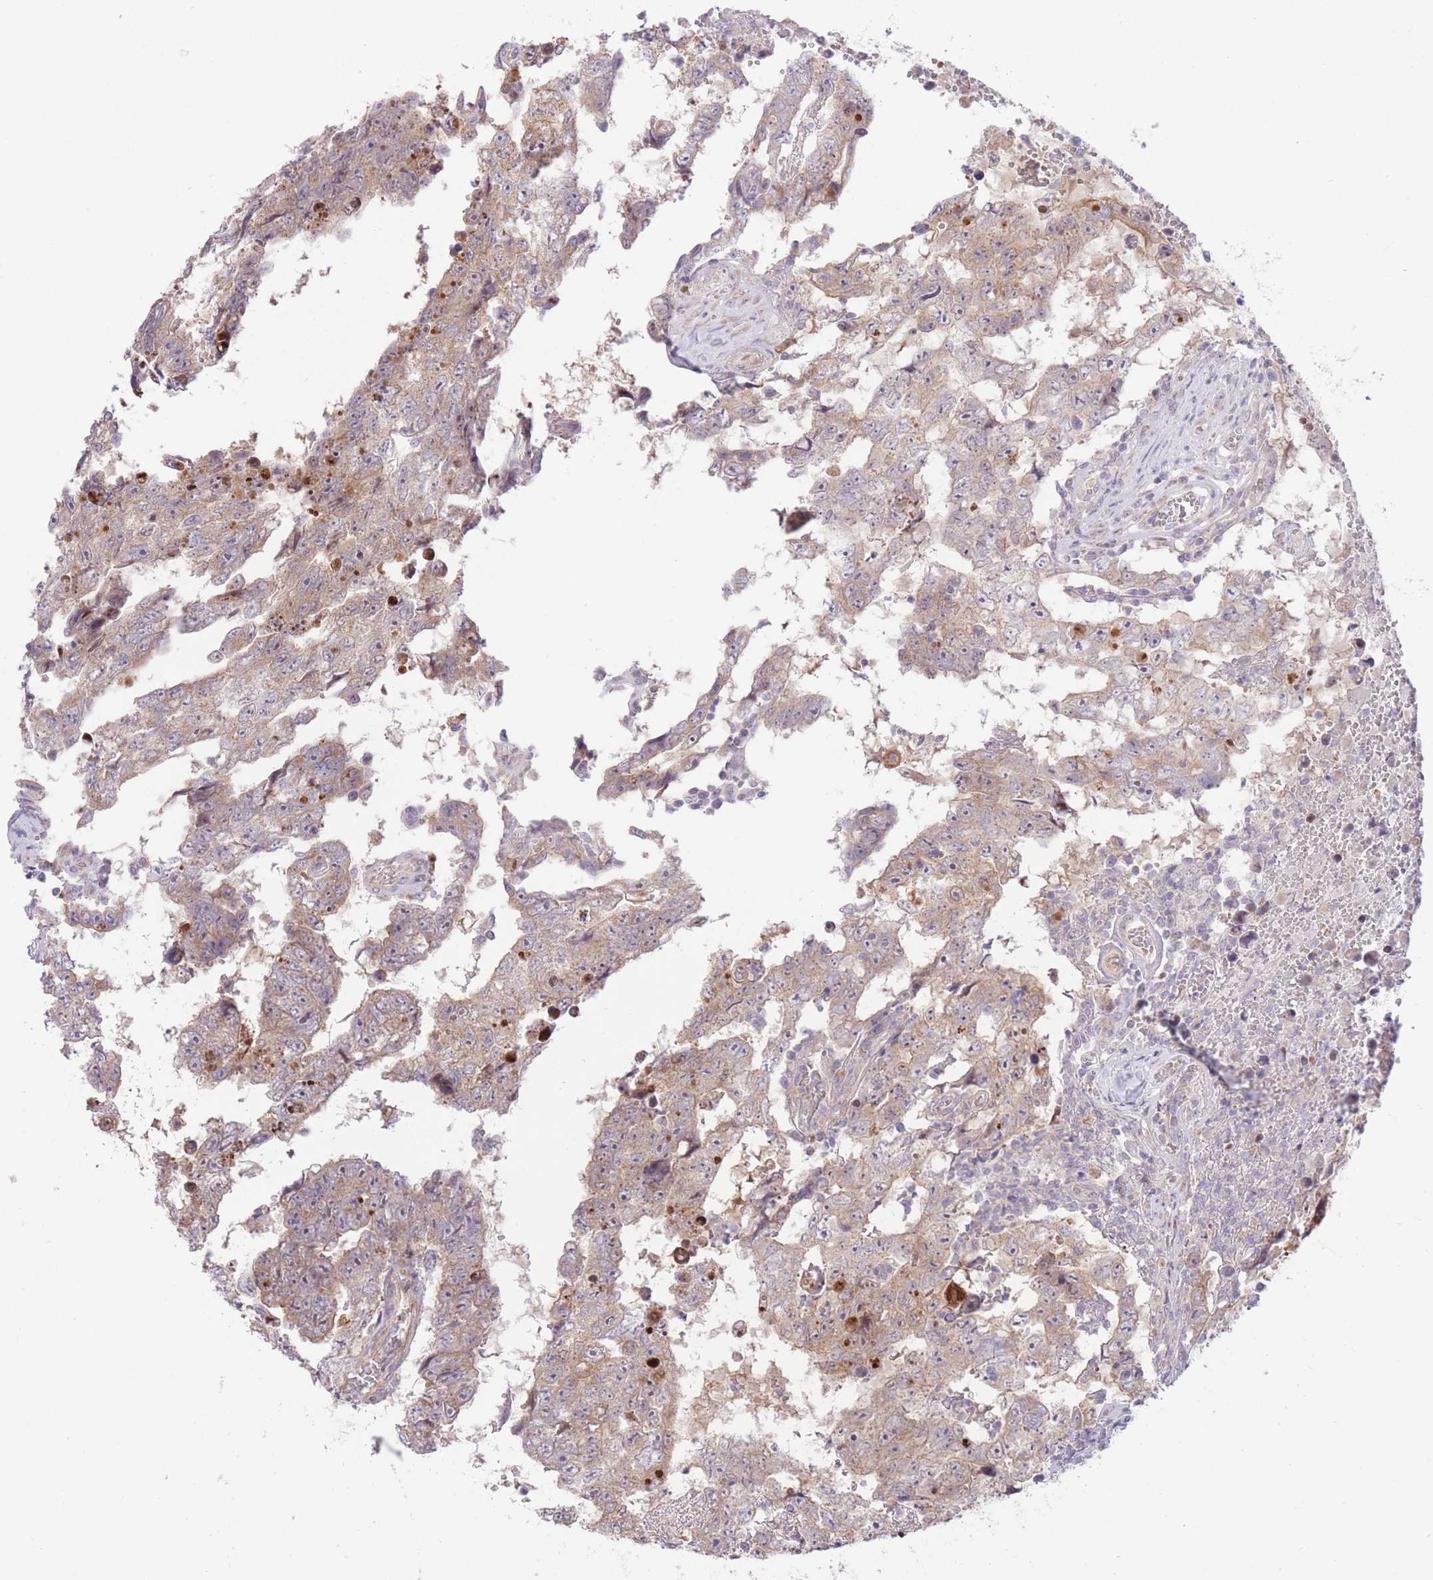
{"staining": {"intensity": "weak", "quantity": ">75%", "location": "cytoplasmic/membranous"}, "tissue": "testis cancer", "cell_type": "Tumor cells", "image_type": "cancer", "snomed": [{"axis": "morphology", "description": "Carcinoma, Embryonal, NOS"}, {"axis": "topography", "description": "Testis"}], "caption": "This micrograph displays immunohistochemistry (IHC) staining of human testis cancer, with low weak cytoplasmic/membranous positivity in approximately >75% of tumor cells.", "gene": "BOLA2B", "patient": {"sex": "male", "age": 25}}